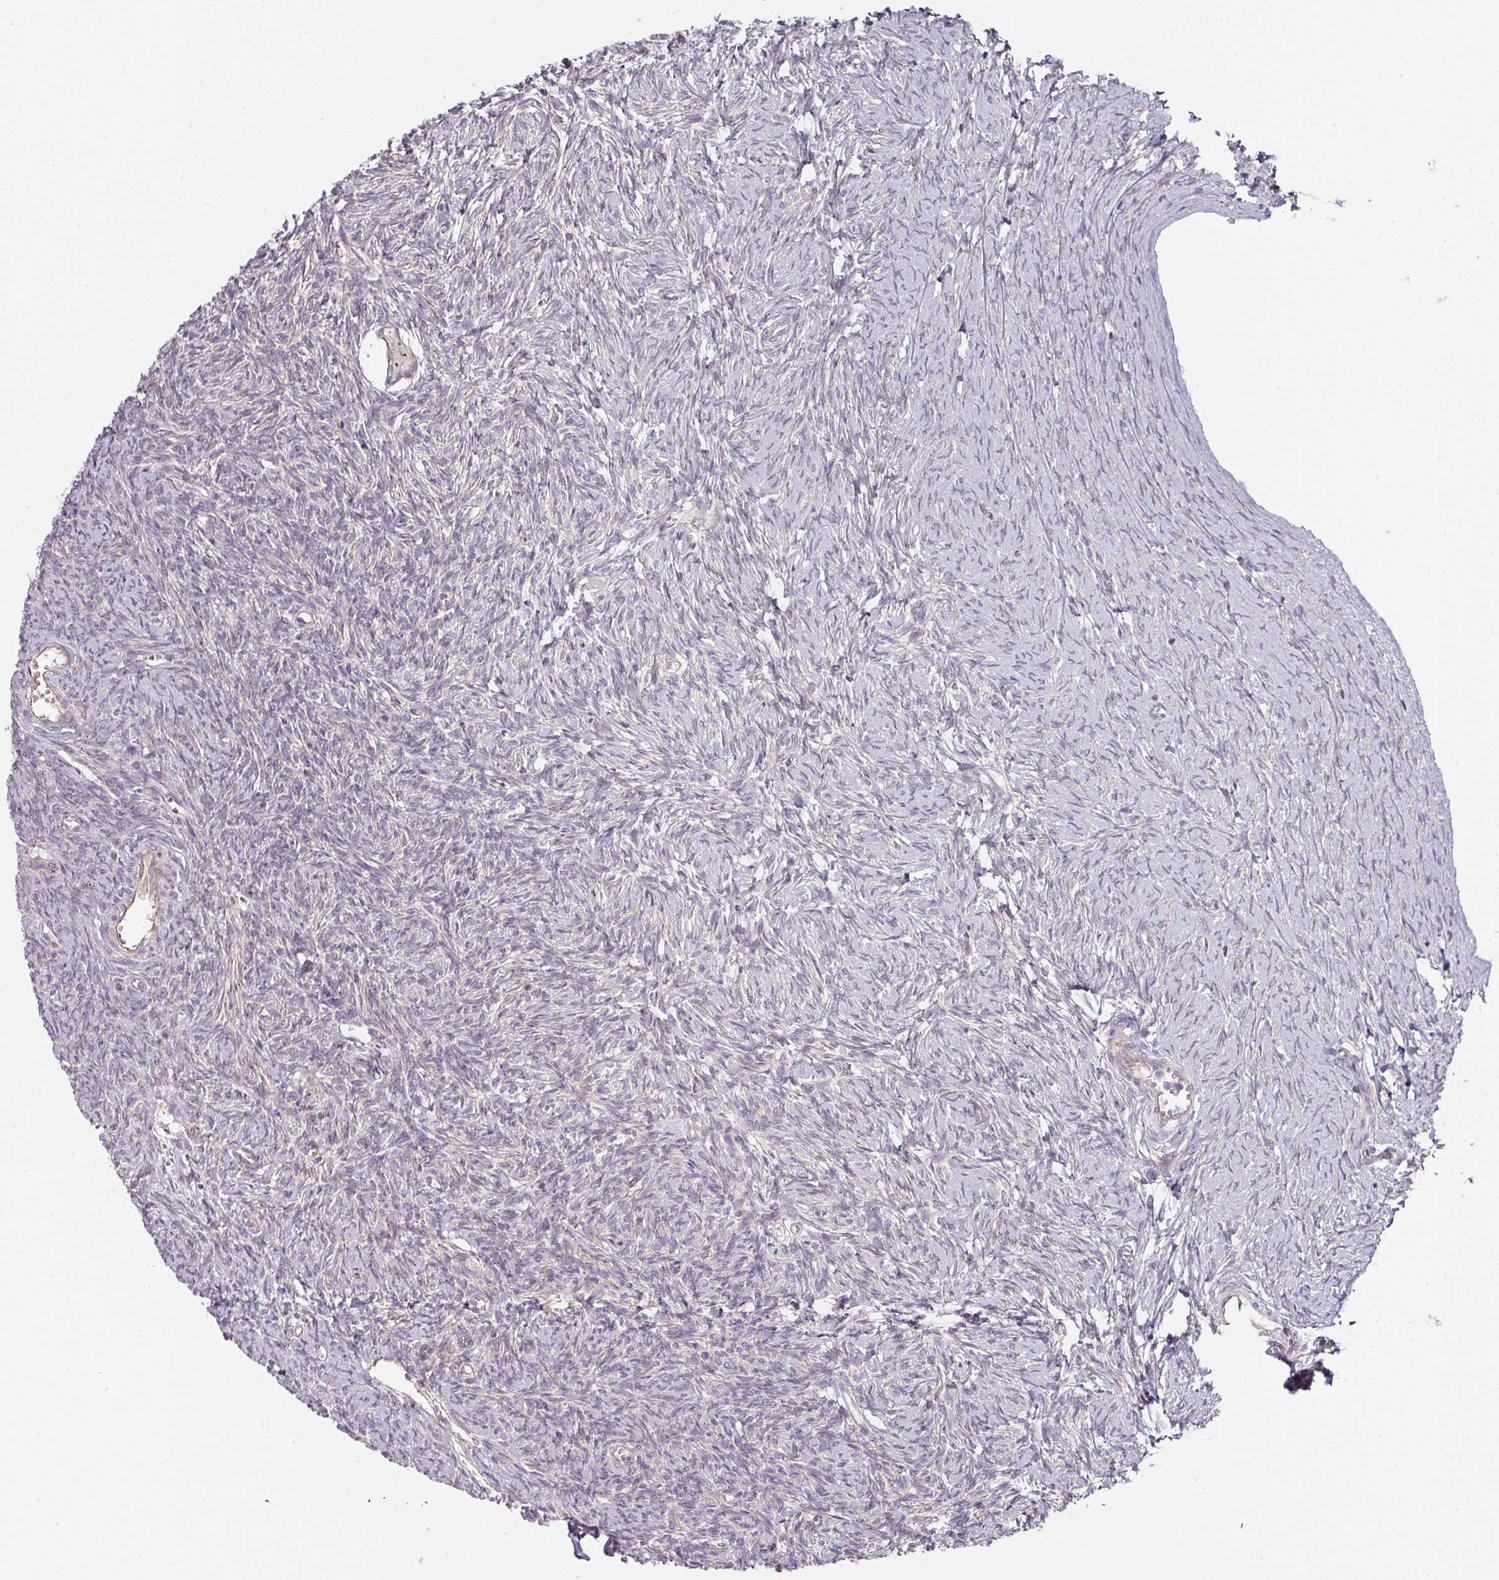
{"staining": {"intensity": "moderate", "quantity": "<25%", "location": "cytoplasmic/membranous"}, "tissue": "ovary", "cell_type": "Follicle cells", "image_type": "normal", "snomed": [{"axis": "morphology", "description": "Normal tissue, NOS"}, {"axis": "topography", "description": "Ovary"}], "caption": "The immunohistochemical stain shows moderate cytoplasmic/membranous positivity in follicle cells of normal ovary.", "gene": "ATP8B2", "patient": {"sex": "female", "age": 39}}